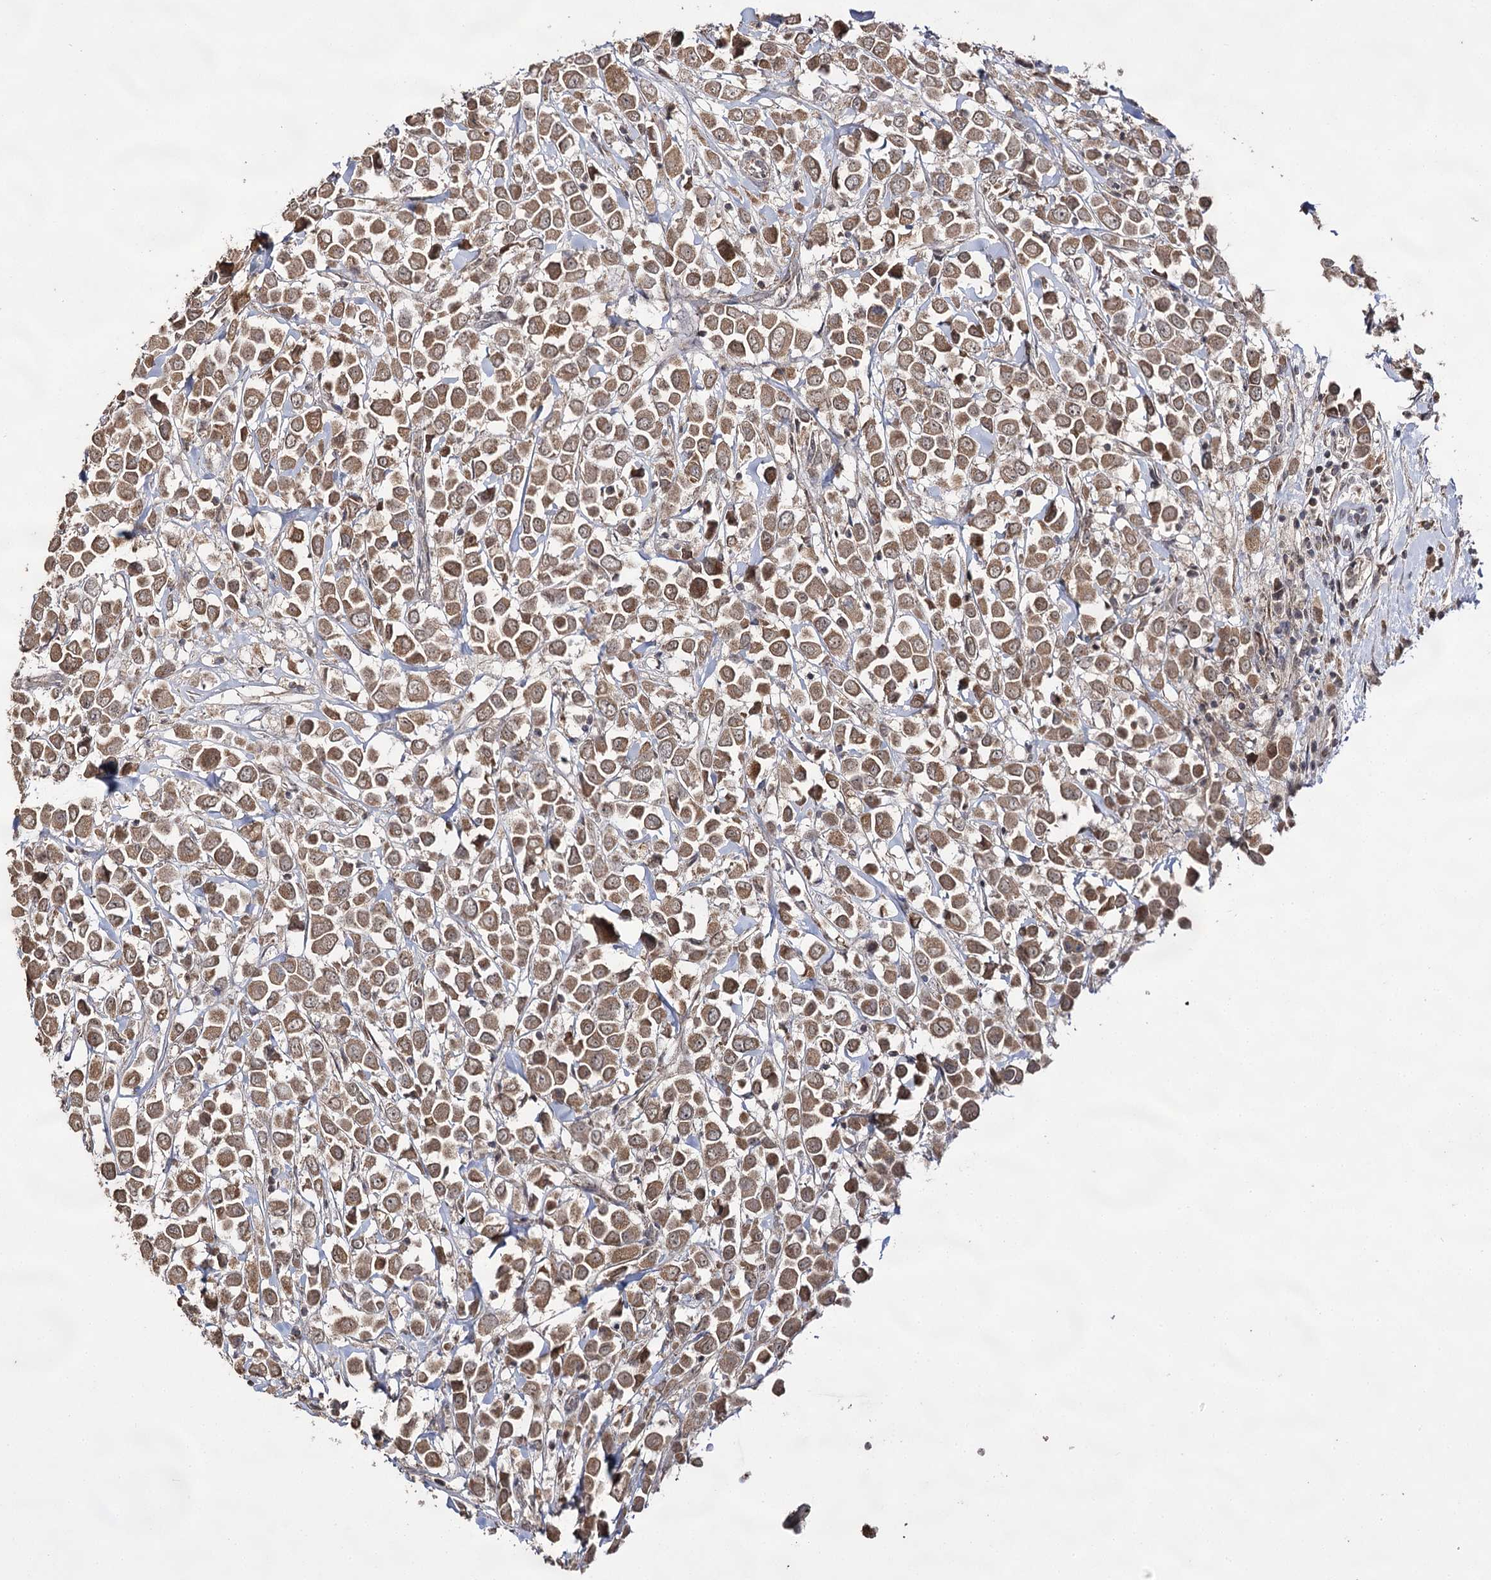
{"staining": {"intensity": "moderate", "quantity": ">75%", "location": "cytoplasmic/membranous"}, "tissue": "breast cancer", "cell_type": "Tumor cells", "image_type": "cancer", "snomed": [{"axis": "morphology", "description": "Duct carcinoma"}, {"axis": "topography", "description": "Breast"}], "caption": "Moderate cytoplasmic/membranous protein expression is appreciated in about >75% of tumor cells in breast cancer (intraductal carcinoma).", "gene": "ACTR6", "patient": {"sex": "female", "age": 61}}